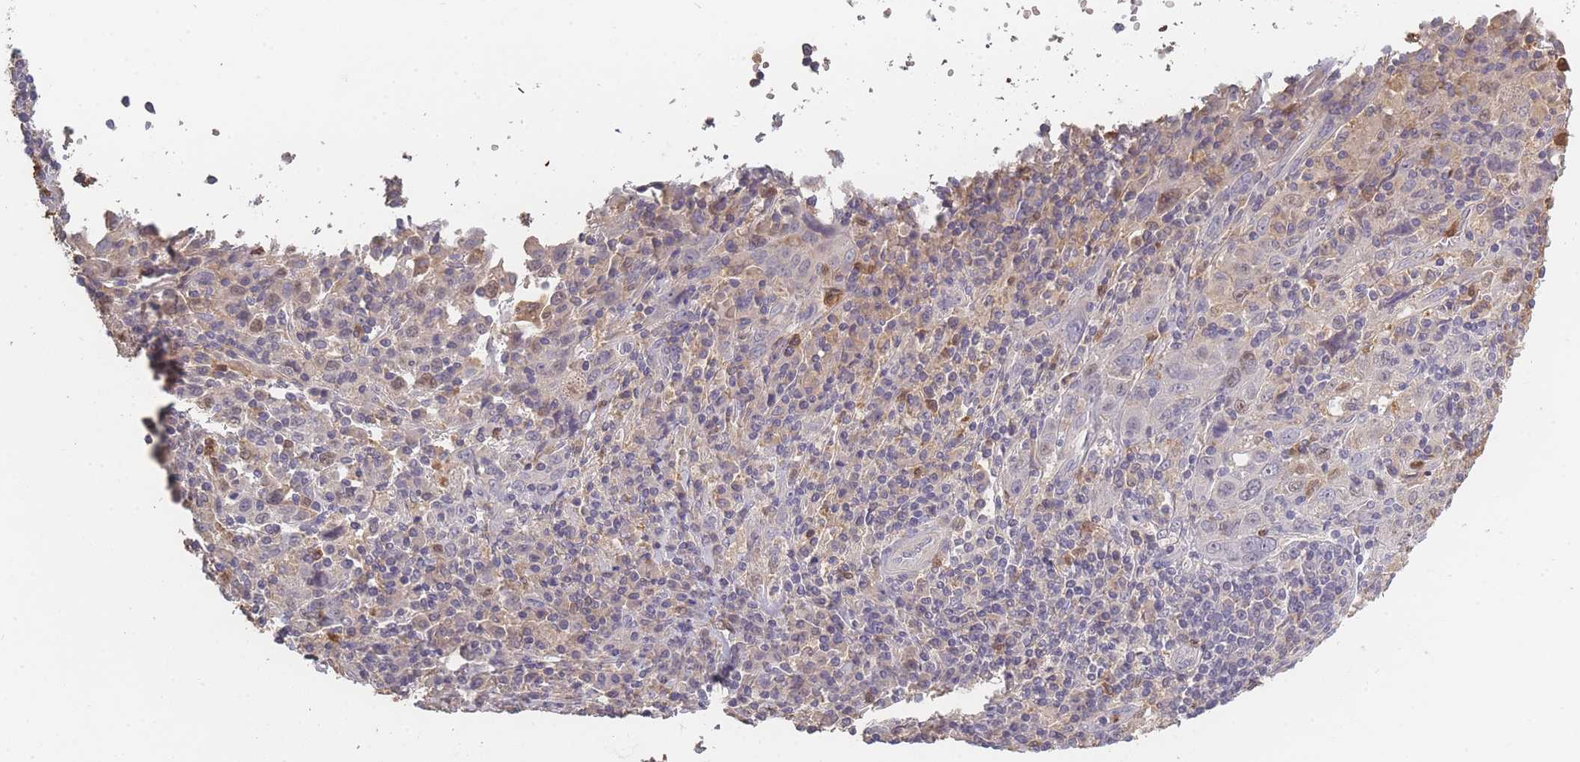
{"staining": {"intensity": "negative", "quantity": "none", "location": "none"}, "tissue": "cervical cancer", "cell_type": "Tumor cells", "image_type": "cancer", "snomed": [{"axis": "morphology", "description": "Squamous cell carcinoma, NOS"}, {"axis": "topography", "description": "Cervix"}], "caption": "Tumor cells show no significant positivity in cervical squamous cell carcinoma.", "gene": "BST1", "patient": {"sex": "female", "age": 46}}